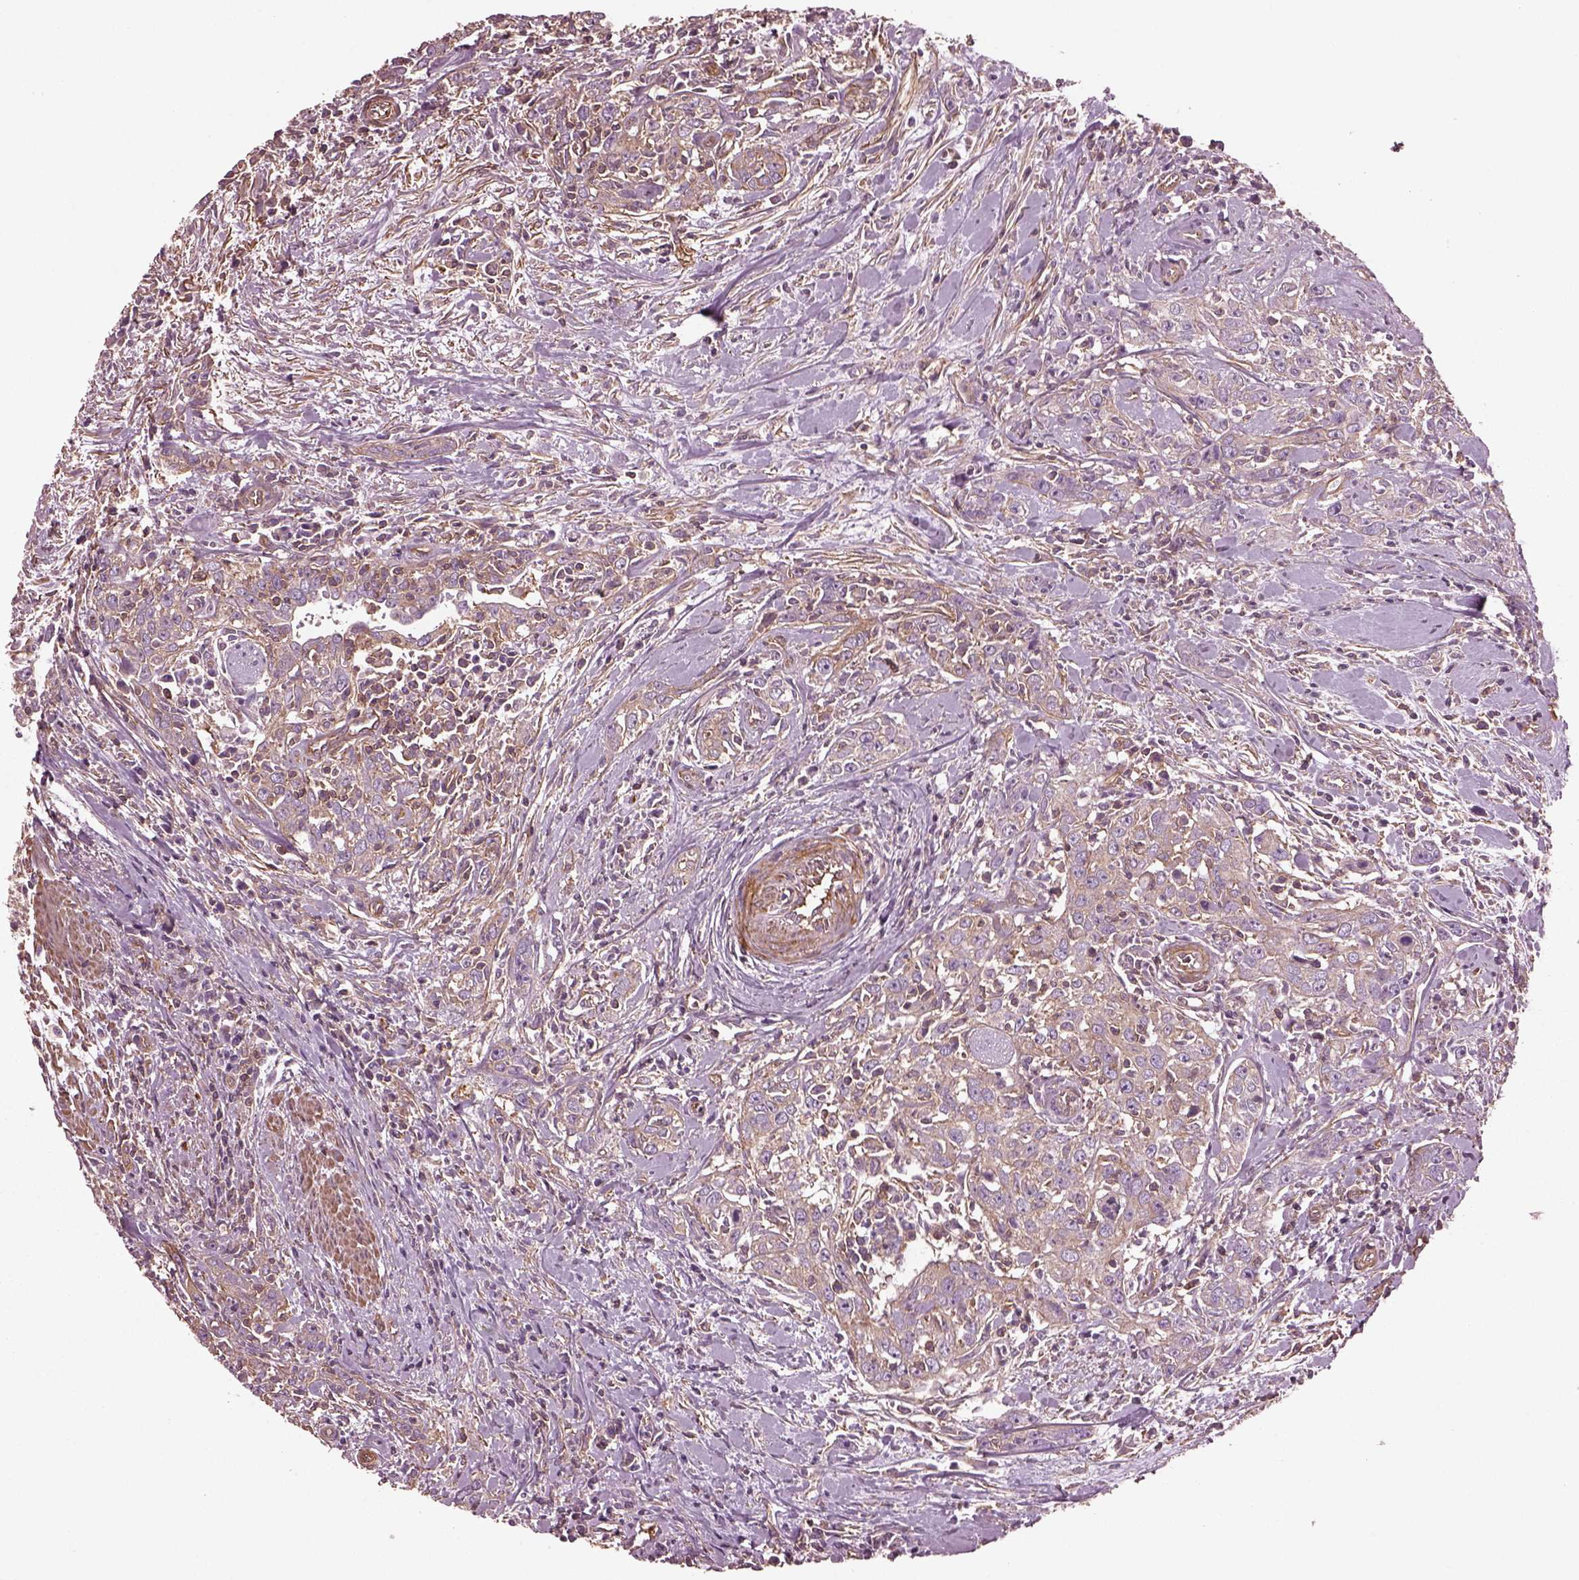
{"staining": {"intensity": "weak", "quantity": ">75%", "location": "cytoplasmic/membranous"}, "tissue": "urothelial cancer", "cell_type": "Tumor cells", "image_type": "cancer", "snomed": [{"axis": "morphology", "description": "Urothelial carcinoma, High grade"}, {"axis": "topography", "description": "Urinary bladder"}], "caption": "Tumor cells reveal weak cytoplasmic/membranous staining in approximately >75% of cells in urothelial cancer.", "gene": "MYL6", "patient": {"sex": "male", "age": 83}}